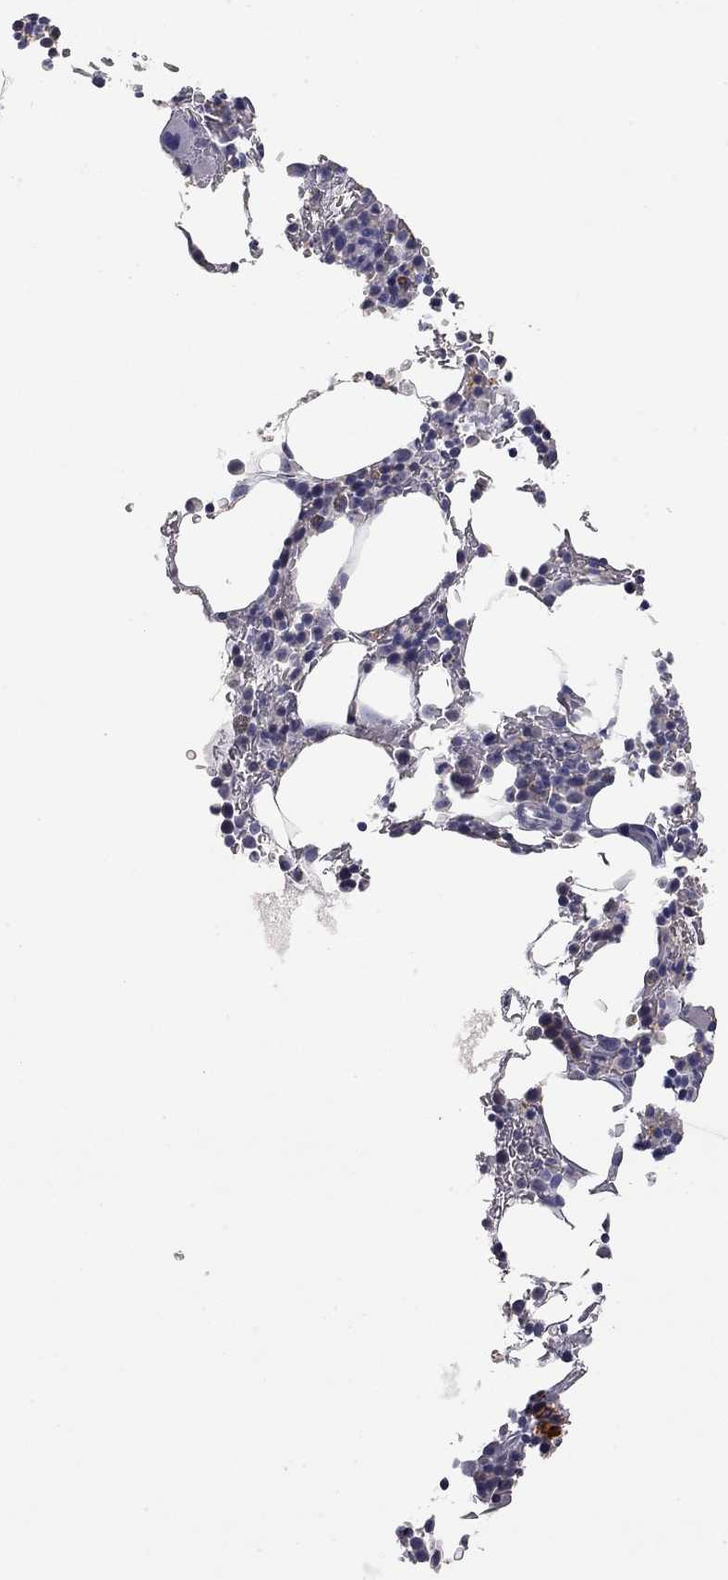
{"staining": {"intensity": "moderate", "quantity": "<25%", "location": "cytoplasmic/membranous"}, "tissue": "bone marrow", "cell_type": "Hematopoietic cells", "image_type": "normal", "snomed": [{"axis": "morphology", "description": "Normal tissue, NOS"}, {"axis": "topography", "description": "Bone marrow"}], "caption": "The immunohistochemical stain highlights moderate cytoplasmic/membranous positivity in hematopoietic cells of normal bone marrow.", "gene": "SYT12", "patient": {"sex": "male", "age": 77}}